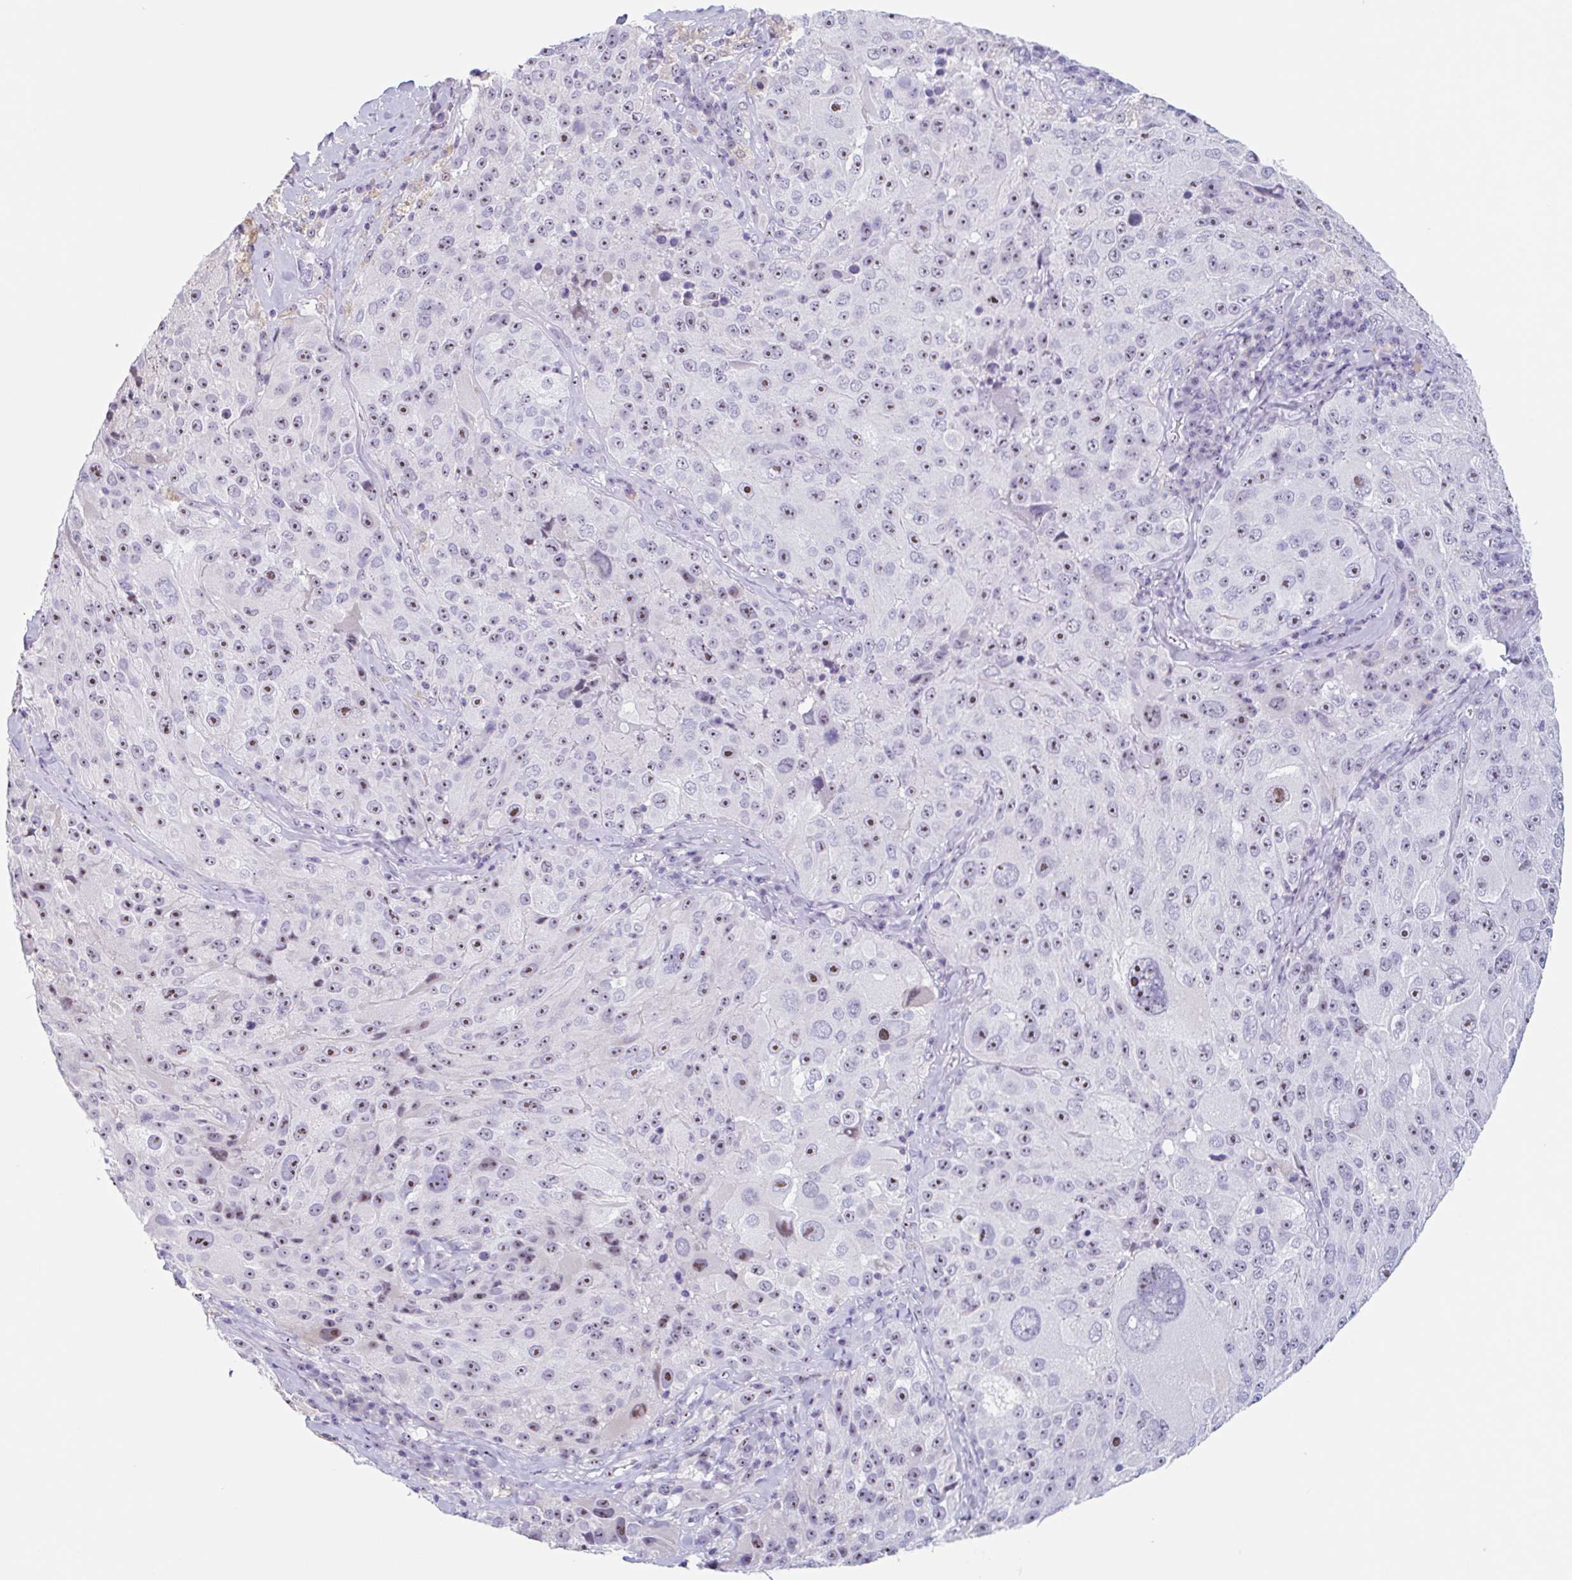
{"staining": {"intensity": "moderate", "quantity": ">75%", "location": "nuclear"}, "tissue": "melanoma", "cell_type": "Tumor cells", "image_type": "cancer", "snomed": [{"axis": "morphology", "description": "Malignant melanoma, Metastatic site"}, {"axis": "topography", "description": "Lymph node"}], "caption": "Melanoma was stained to show a protein in brown. There is medium levels of moderate nuclear positivity in about >75% of tumor cells. Using DAB (brown) and hematoxylin (blue) stains, captured at high magnification using brightfield microscopy.", "gene": "LENG9", "patient": {"sex": "male", "age": 62}}